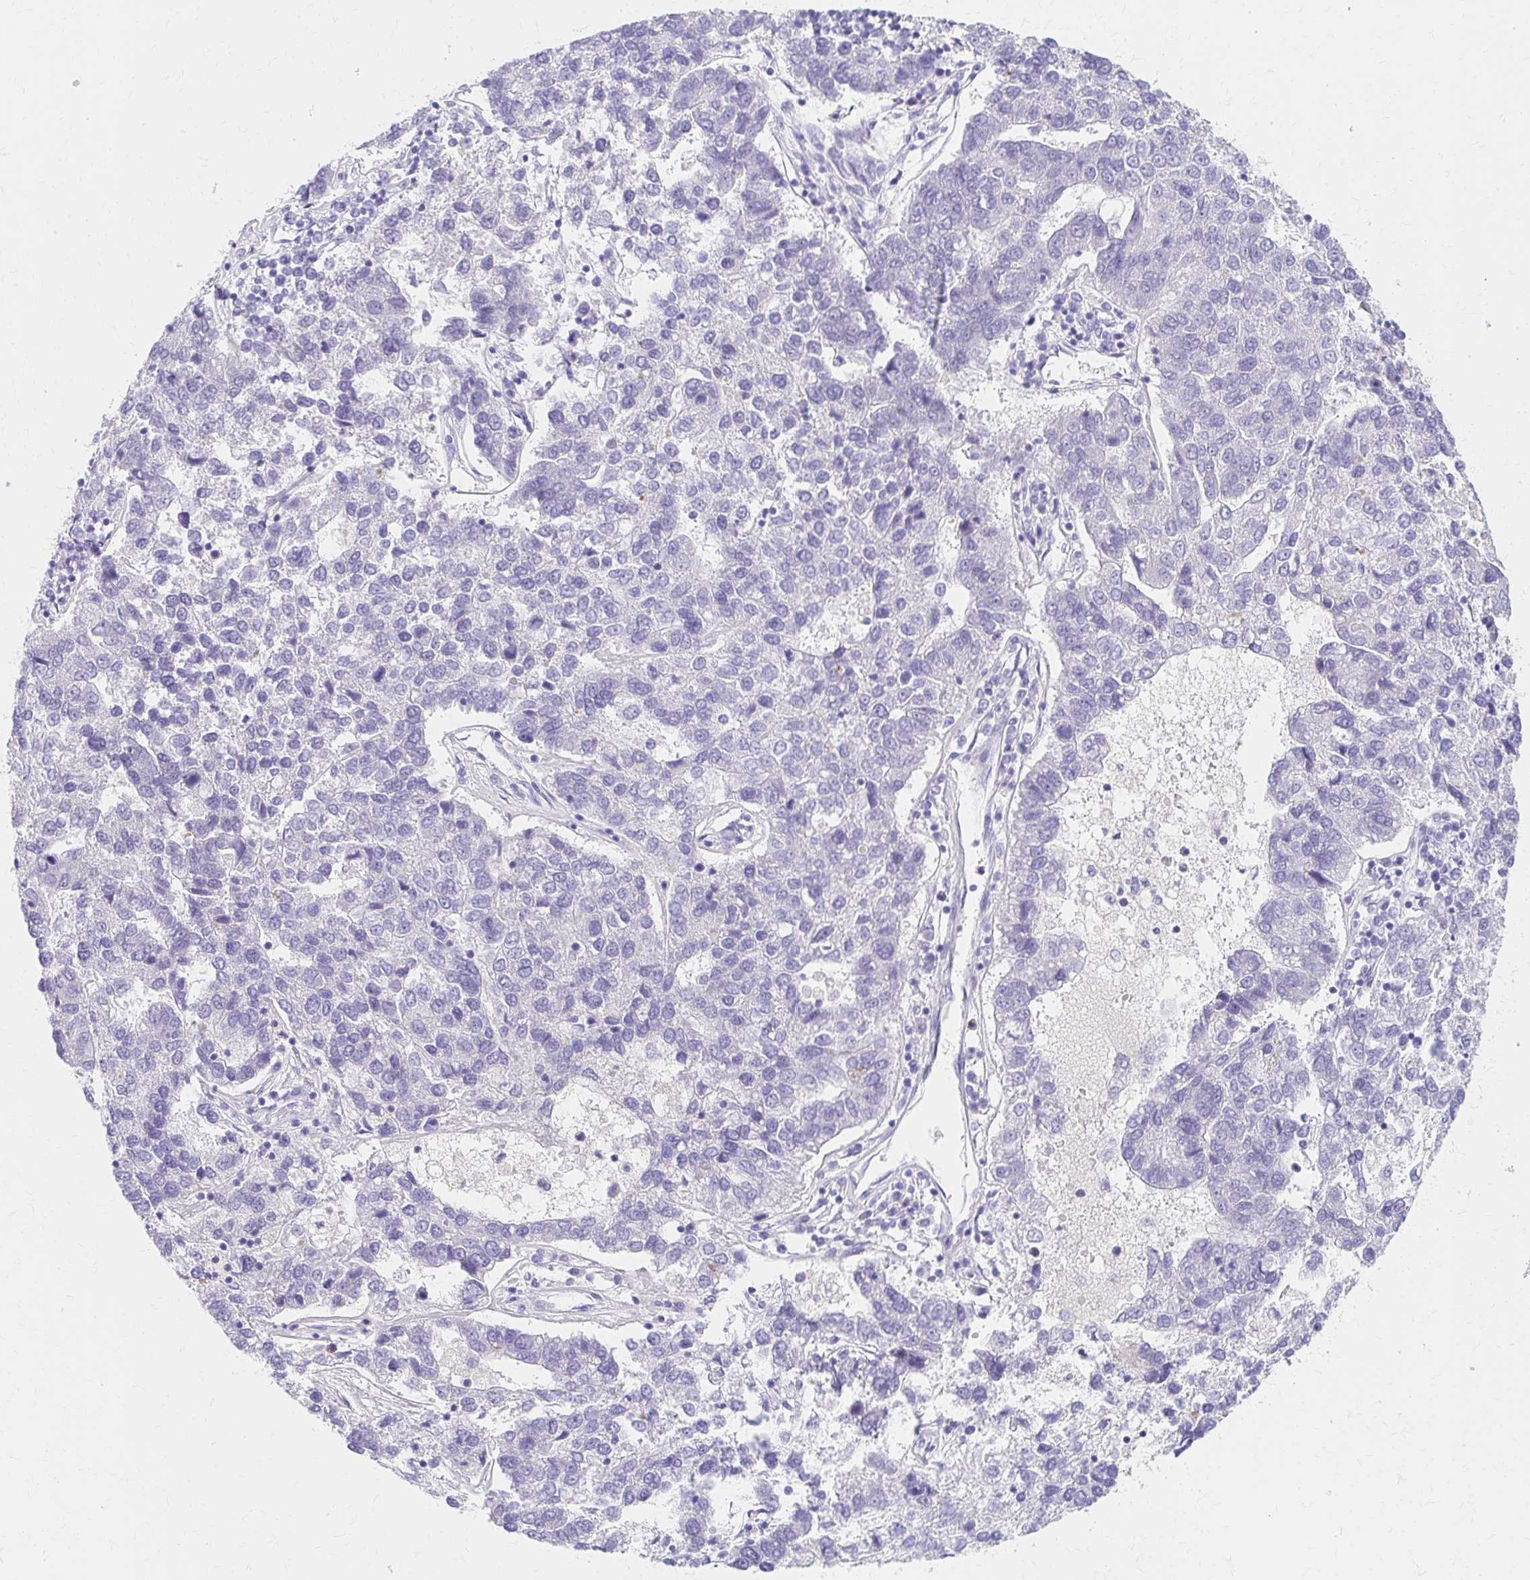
{"staining": {"intensity": "negative", "quantity": "none", "location": "none"}, "tissue": "pancreatic cancer", "cell_type": "Tumor cells", "image_type": "cancer", "snomed": [{"axis": "morphology", "description": "Adenocarcinoma, NOS"}, {"axis": "topography", "description": "Pancreas"}], "caption": "The micrograph exhibits no significant positivity in tumor cells of pancreatic adenocarcinoma. Nuclei are stained in blue.", "gene": "AZGP1", "patient": {"sex": "female", "age": 61}}